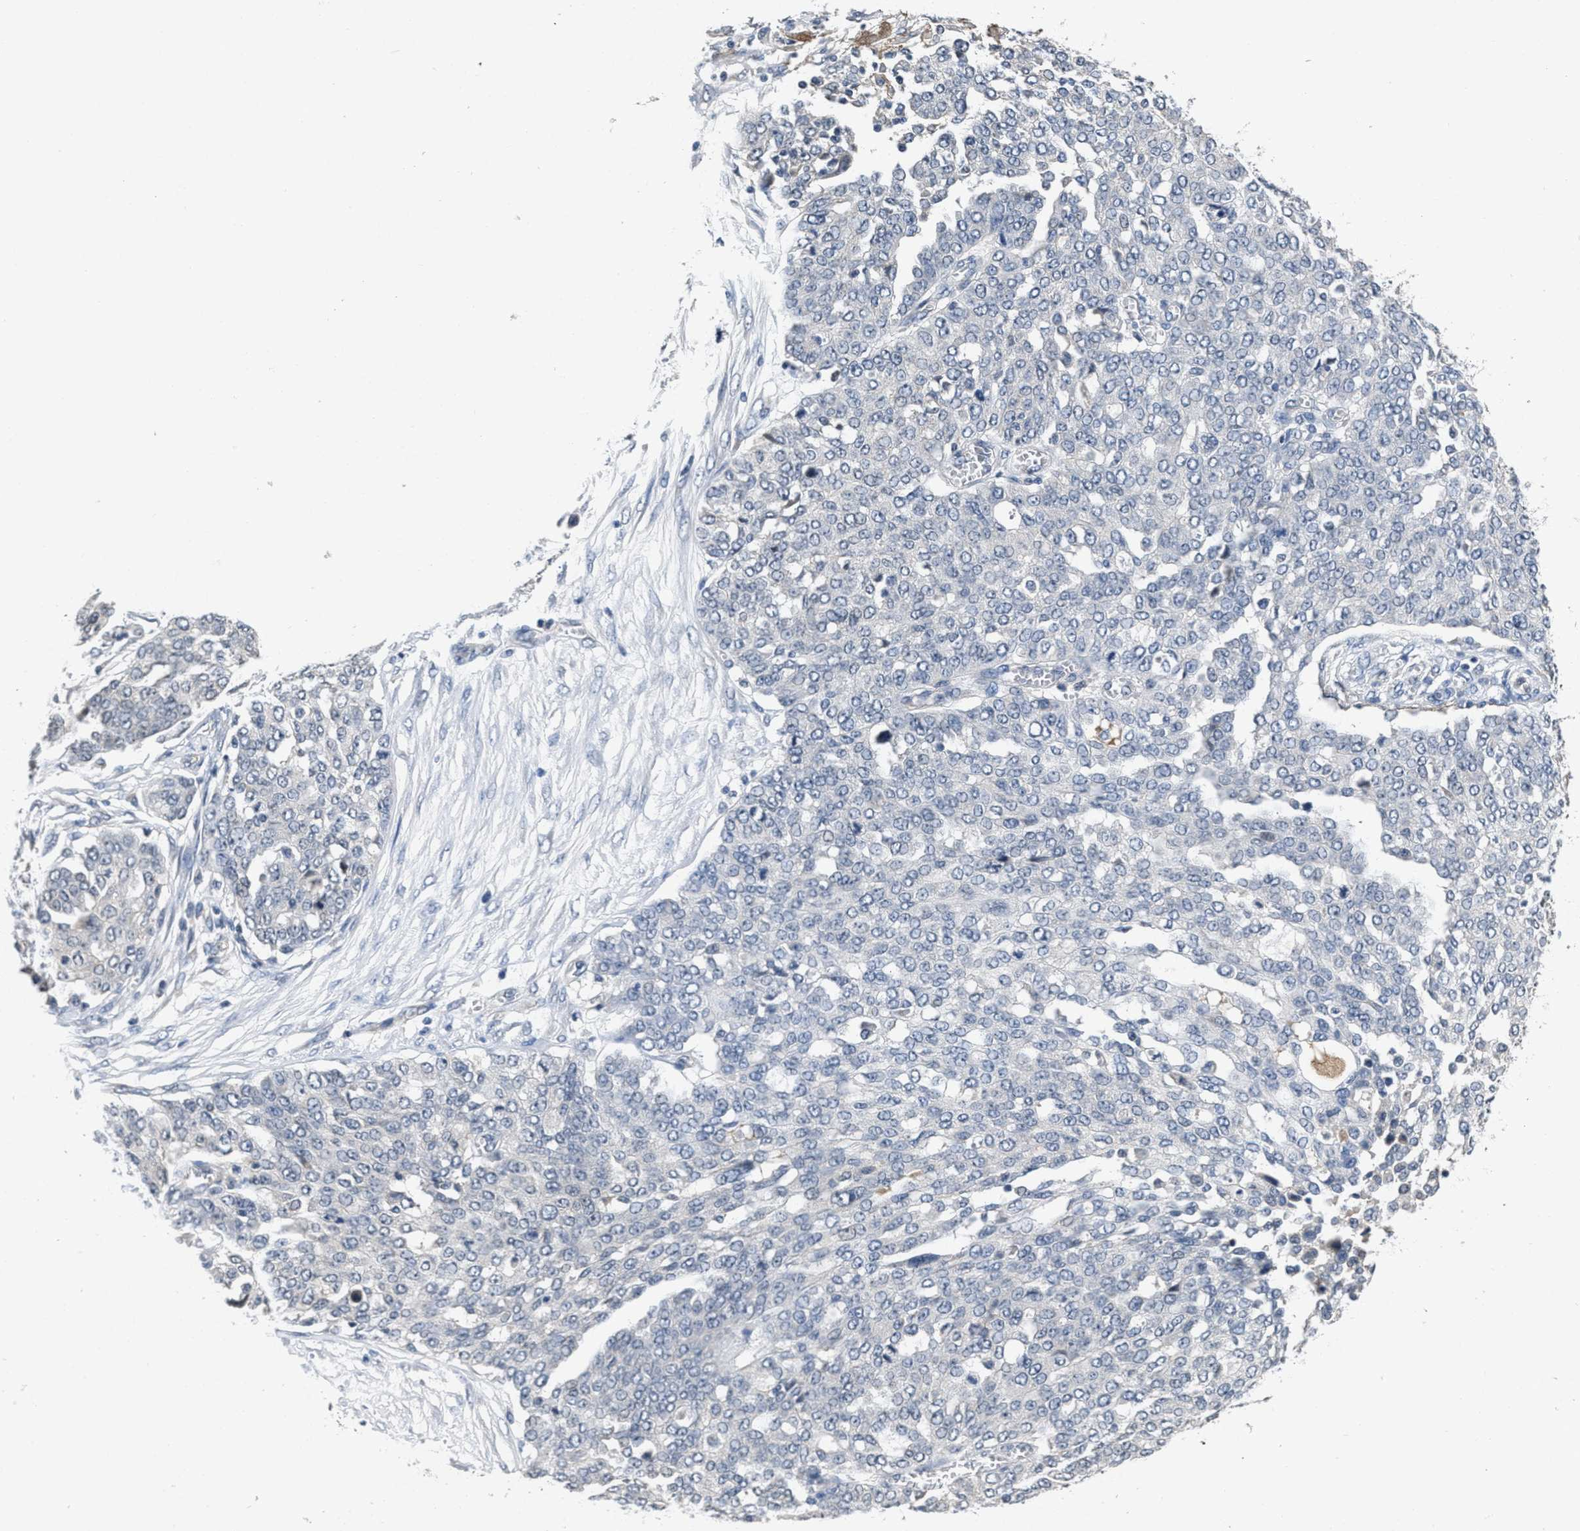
{"staining": {"intensity": "negative", "quantity": "none", "location": "none"}, "tissue": "ovarian cancer", "cell_type": "Tumor cells", "image_type": "cancer", "snomed": [{"axis": "morphology", "description": "Cystadenocarcinoma, serous, NOS"}, {"axis": "topography", "description": "Soft tissue"}, {"axis": "topography", "description": "Ovary"}], "caption": "A photomicrograph of human ovarian serous cystadenocarcinoma is negative for staining in tumor cells.", "gene": "ANGPT1", "patient": {"sex": "female", "age": 57}}